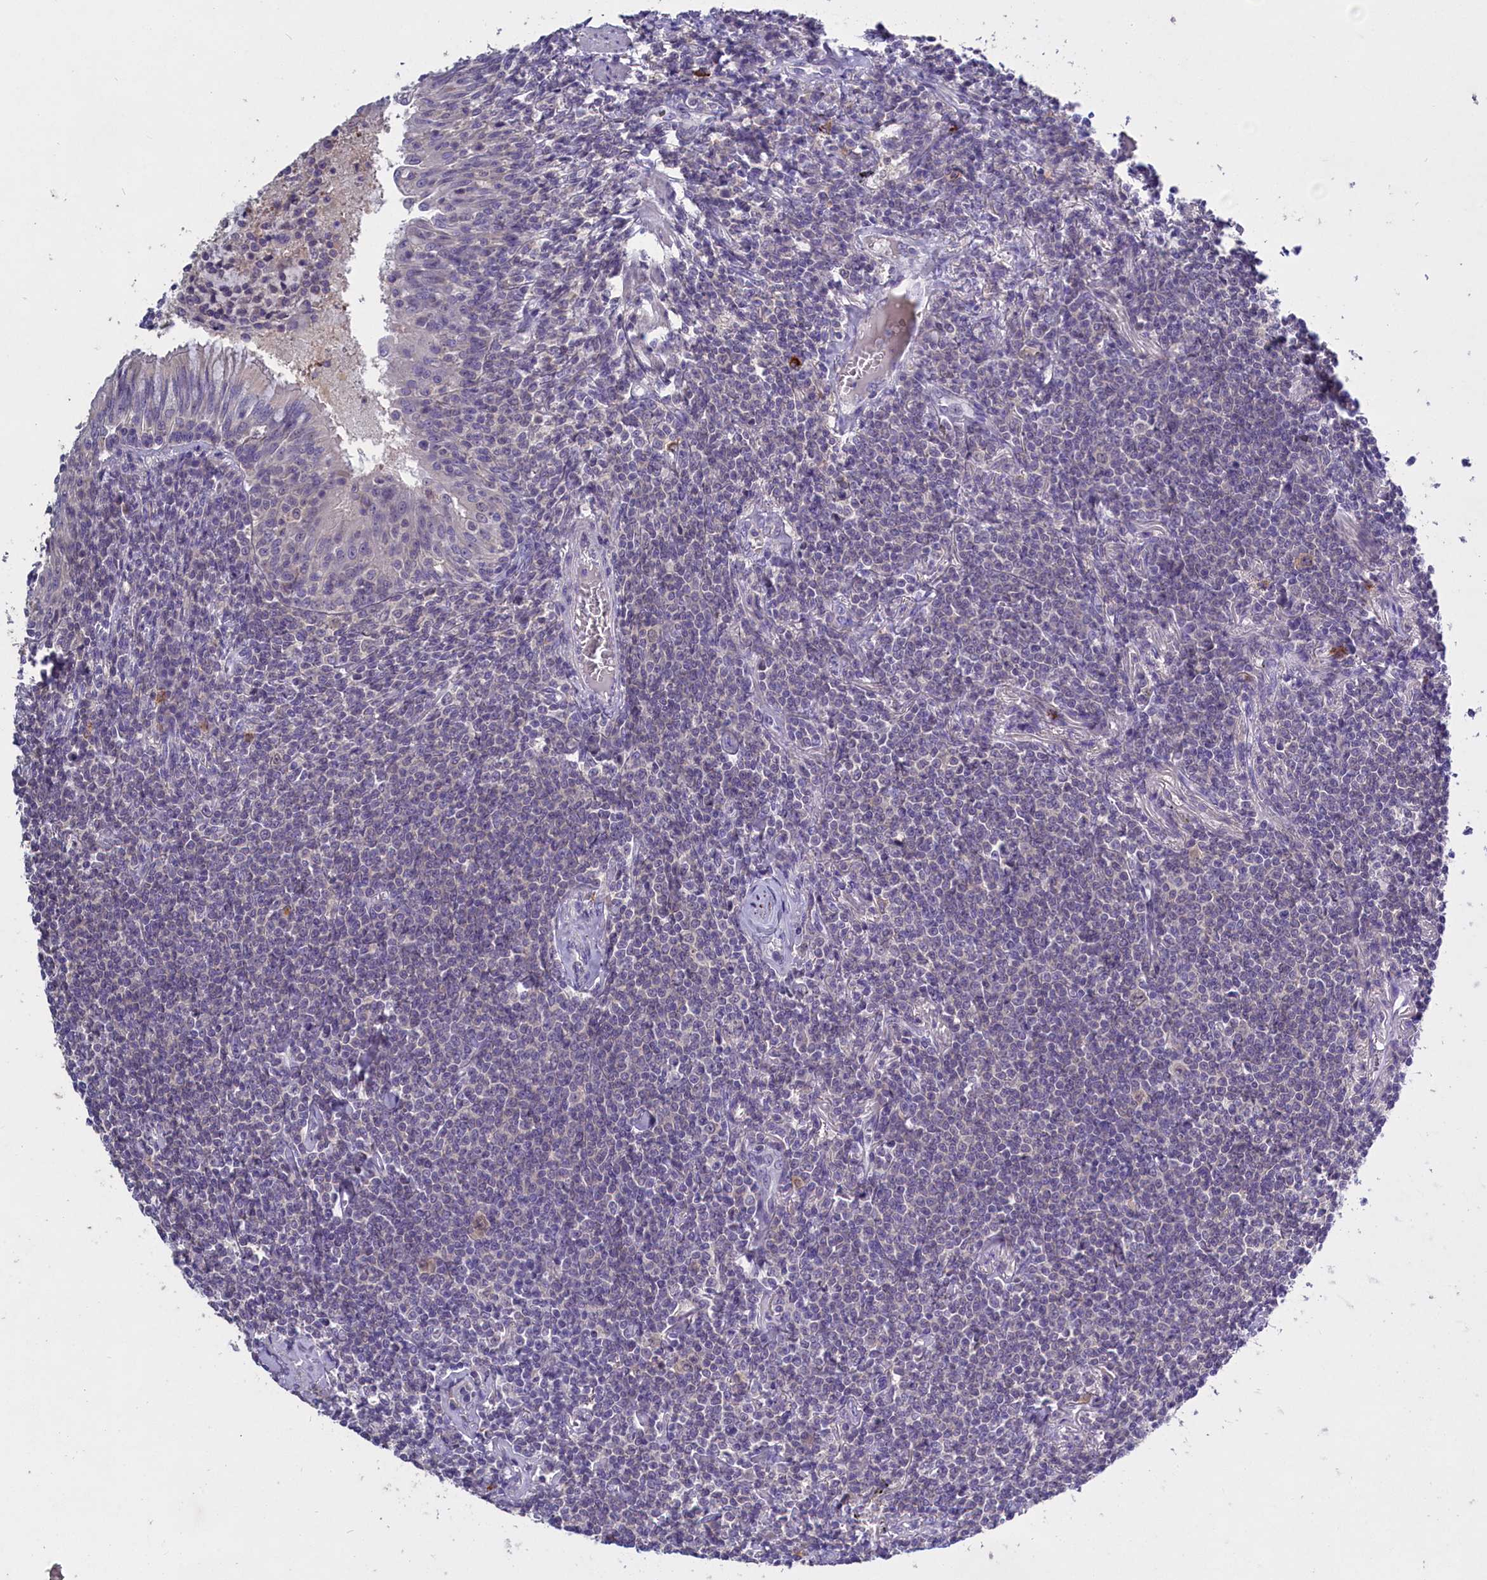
{"staining": {"intensity": "negative", "quantity": "none", "location": "none"}, "tissue": "lymphoma", "cell_type": "Tumor cells", "image_type": "cancer", "snomed": [{"axis": "morphology", "description": "Malignant lymphoma, non-Hodgkin's type, Low grade"}, {"axis": "topography", "description": "Lung"}], "caption": "Human lymphoma stained for a protein using immunohistochemistry (IHC) shows no expression in tumor cells.", "gene": "ENPP6", "patient": {"sex": "female", "age": 71}}